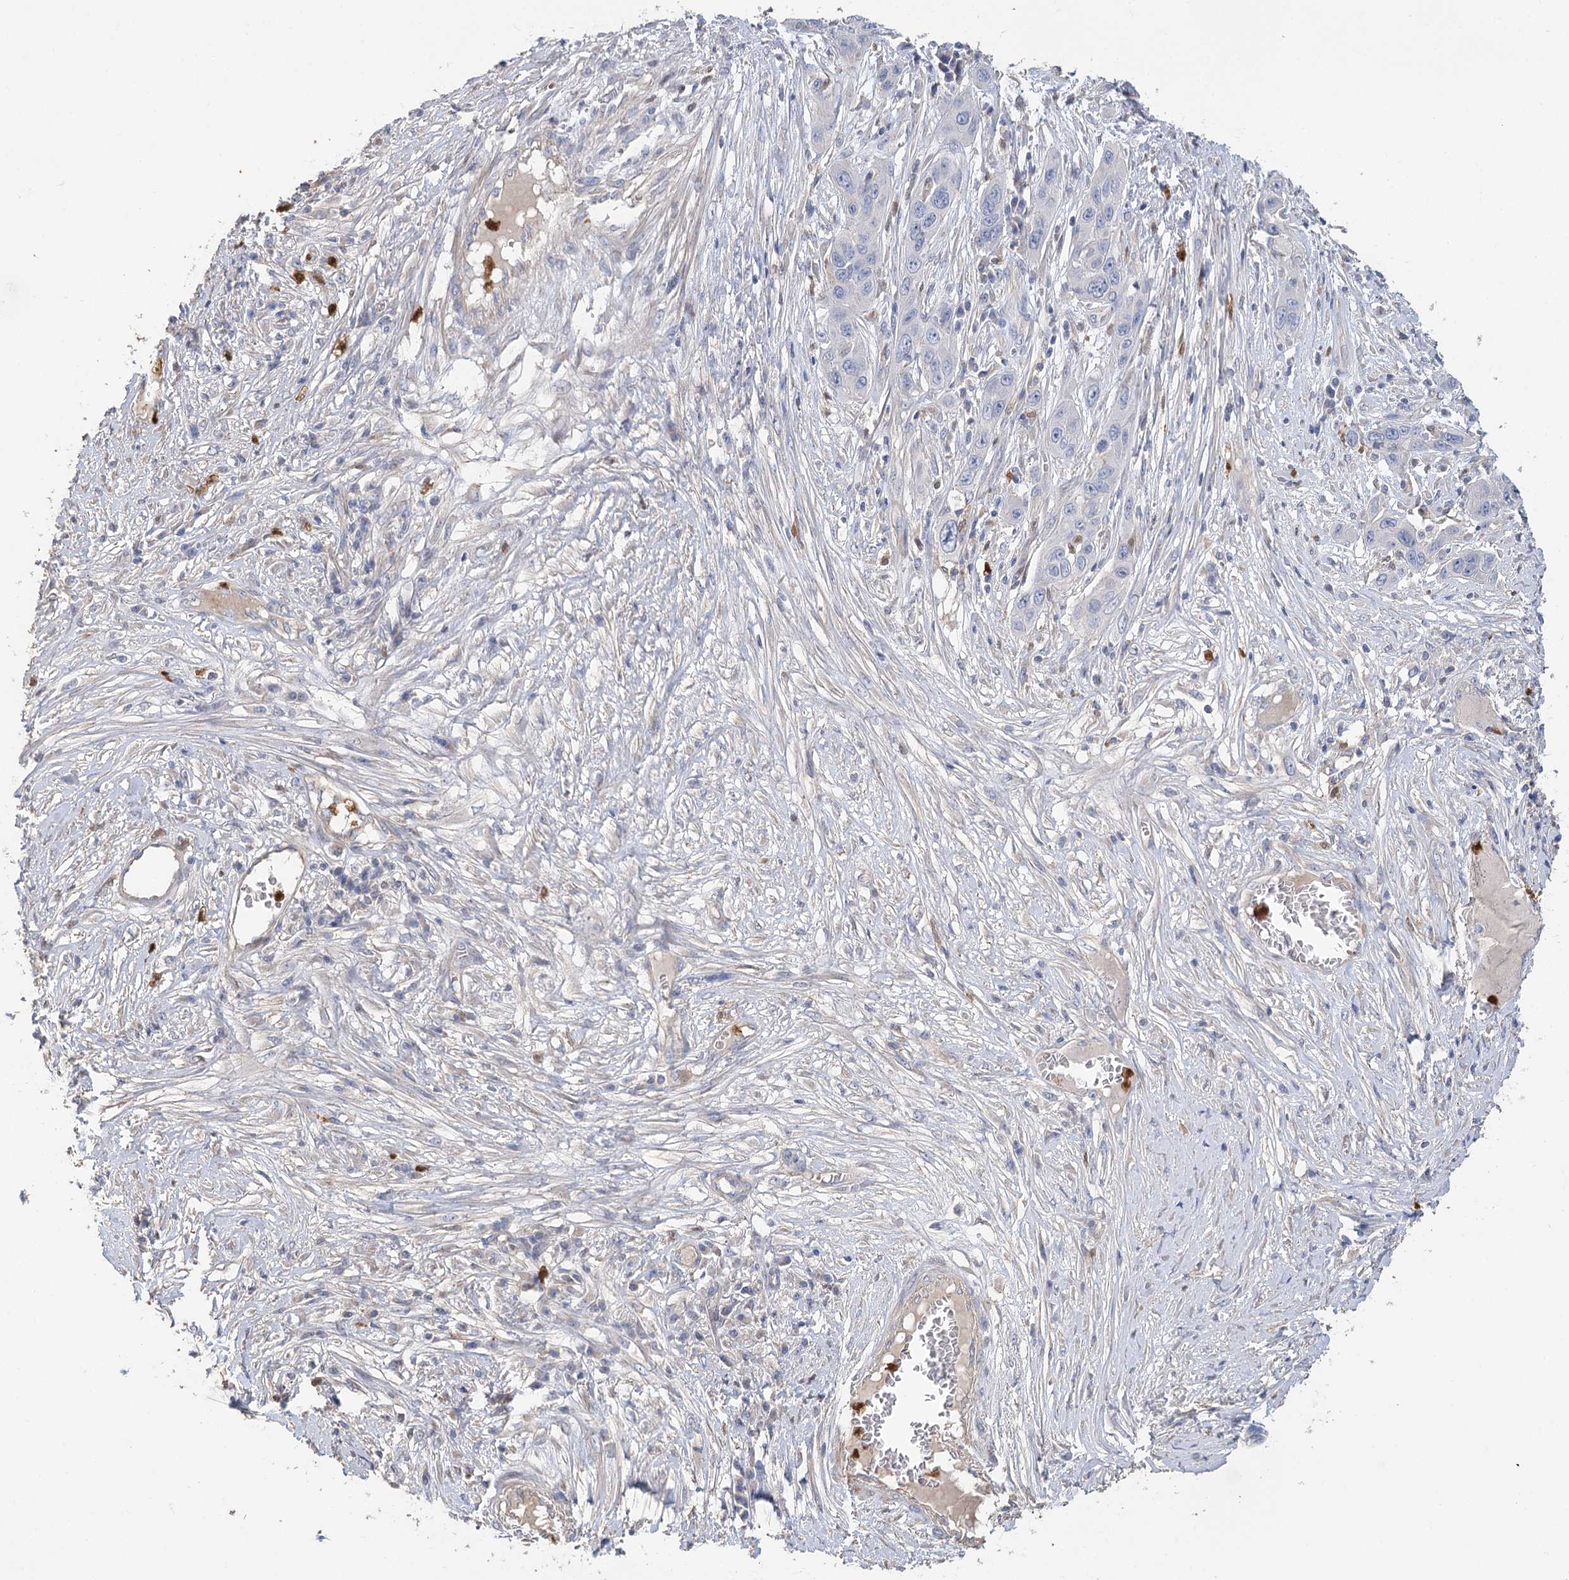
{"staining": {"intensity": "negative", "quantity": "none", "location": "none"}, "tissue": "skin cancer", "cell_type": "Tumor cells", "image_type": "cancer", "snomed": [{"axis": "morphology", "description": "Squamous cell carcinoma, NOS"}, {"axis": "topography", "description": "Skin"}], "caption": "A micrograph of human skin cancer (squamous cell carcinoma) is negative for staining in tumor cells.", "gene": "EPB41L5", "patient": {"sex": "male", "age": 55}}